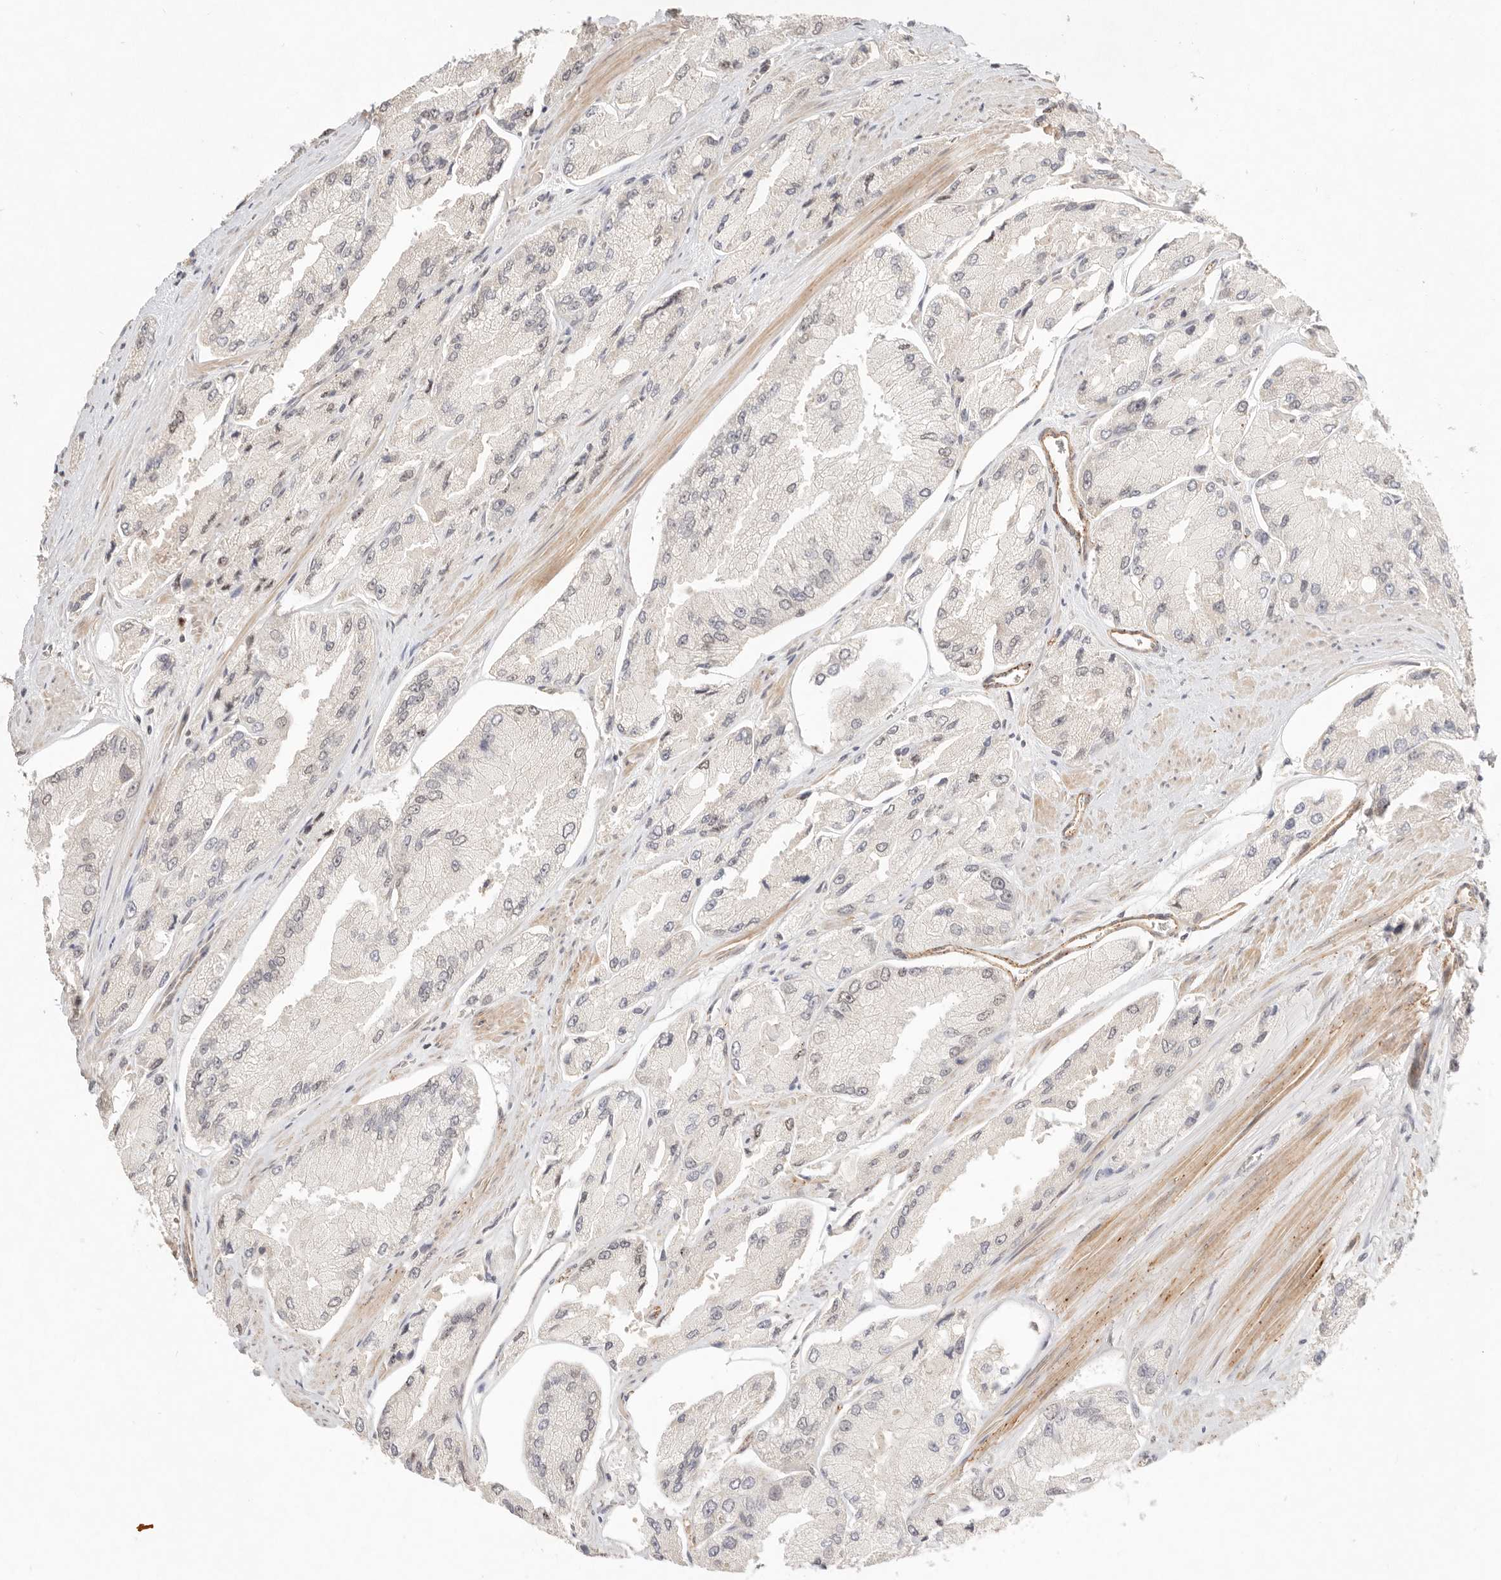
{"staining": {"intensity": "weak", "quantity": "<25%", "location": "nuclear"}, "tissue": "prostate cancer", "cell_type": "Tumor cells", "image_type": "cancer", "snomed": [{"axis": "morphology", "description": "Adenocarcinoma, High grade"}, {"axis": "topography", "description": "Prostate"}], "caption": "Tumor cells show no significant positivity in prostate high-grade adenocarcinoma. (DAB immunohistochemistry with hematoxylin counter stain).", "gene": "MEP1A", "patient": {"sex": "male", "age": 58}}